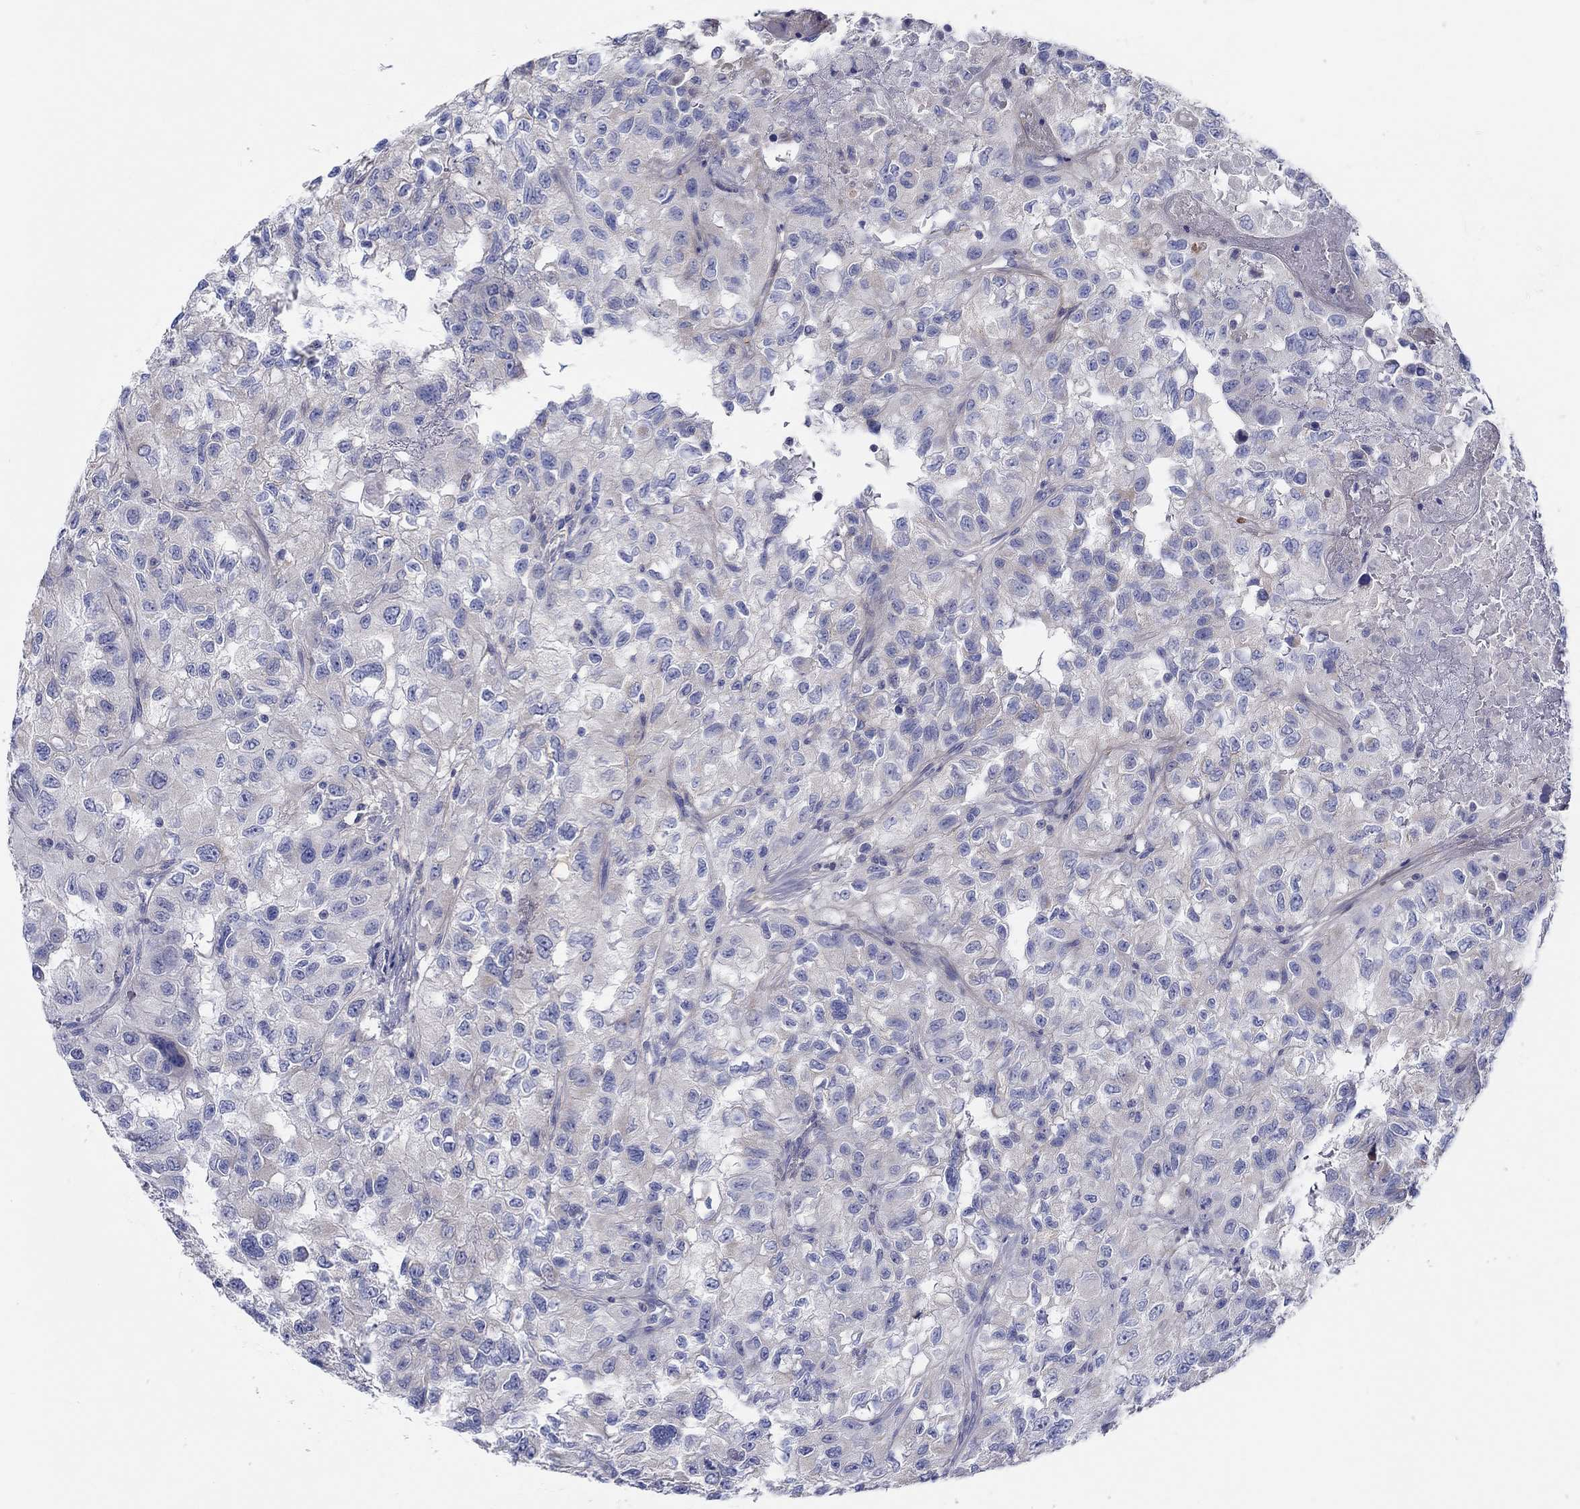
{"staining": {"intensity": "negative", "quantity": "none", "location": "none"}, "tissue": "renal cancer", "cell_type": "Tumor cells", "image_type": "cancer", "snomed": [{"axis": "morphology", "description": "Adenocarcinoma, NOS"}, {"axis": "topography", "description": "Kidney"}], "caption": "High magnification brightfield microscopy of renal cancer stained with DAB (brown) and counterstained with hematoxylin (blue): tumor cells show no significant positivity.", "gene": "HAPLN4", "patient": {"sex": "male", "age": 64}}